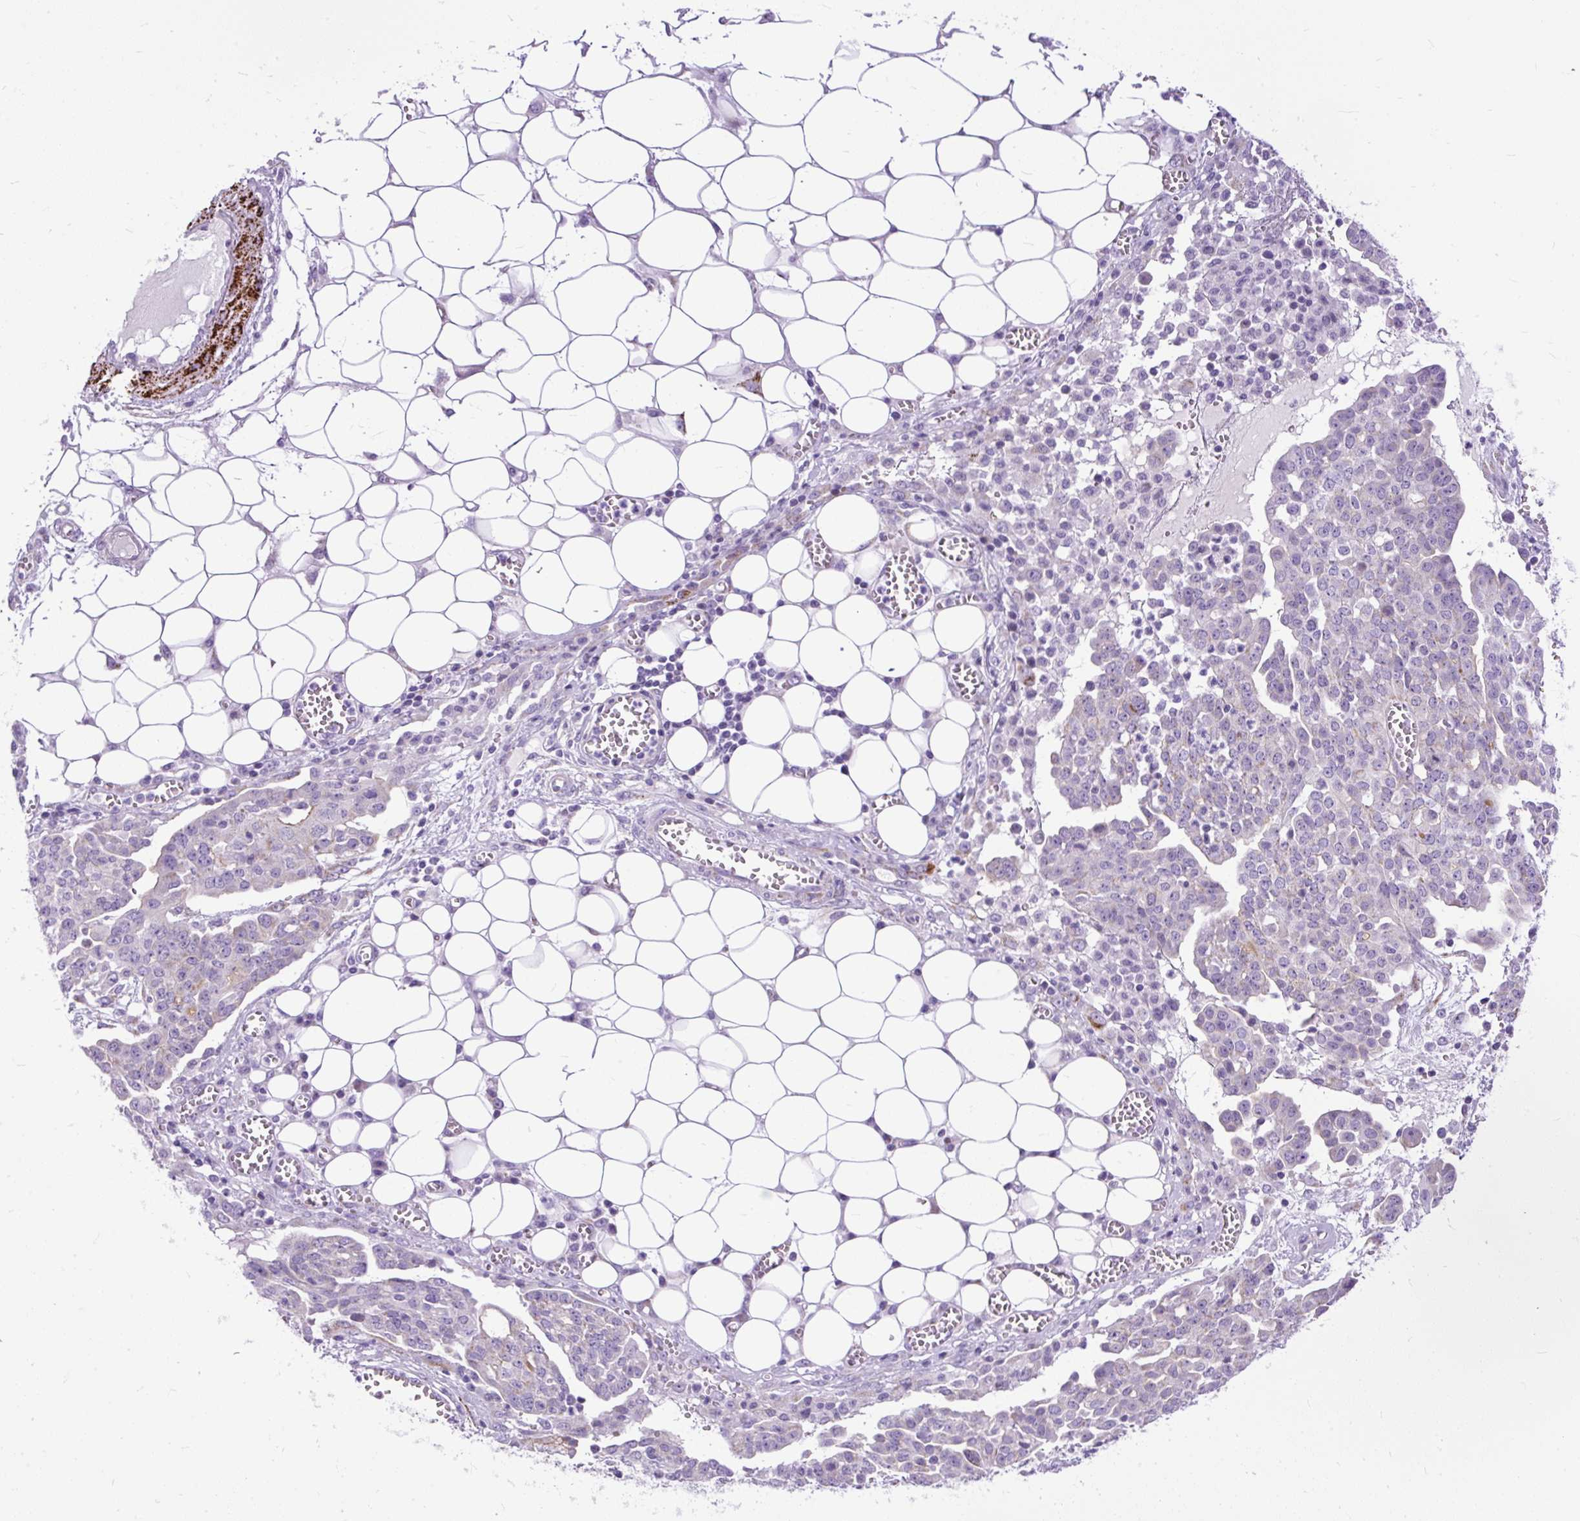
{"staining": {"intensity": "negative", "quantity": "none", "location": "none"}, "tissue": "ovarian cancer", "cell_type": "Tumor cells", "image_type": "cancer", "snomed": [{"axis": "morphology", "description": "Cystadenocarcinoma, serous, NOS"}, {"axis": "topography", "description": "Soft tissue"}, {"axis": "topography", "description": "Ovary"}], "caption": "The image demonstrates no significant expression in tumor cells of ovarian cancer (serous cystadenocarcinoma).", "gene": "ZNF256", "patient": {"sex": "female", "age": 57}}